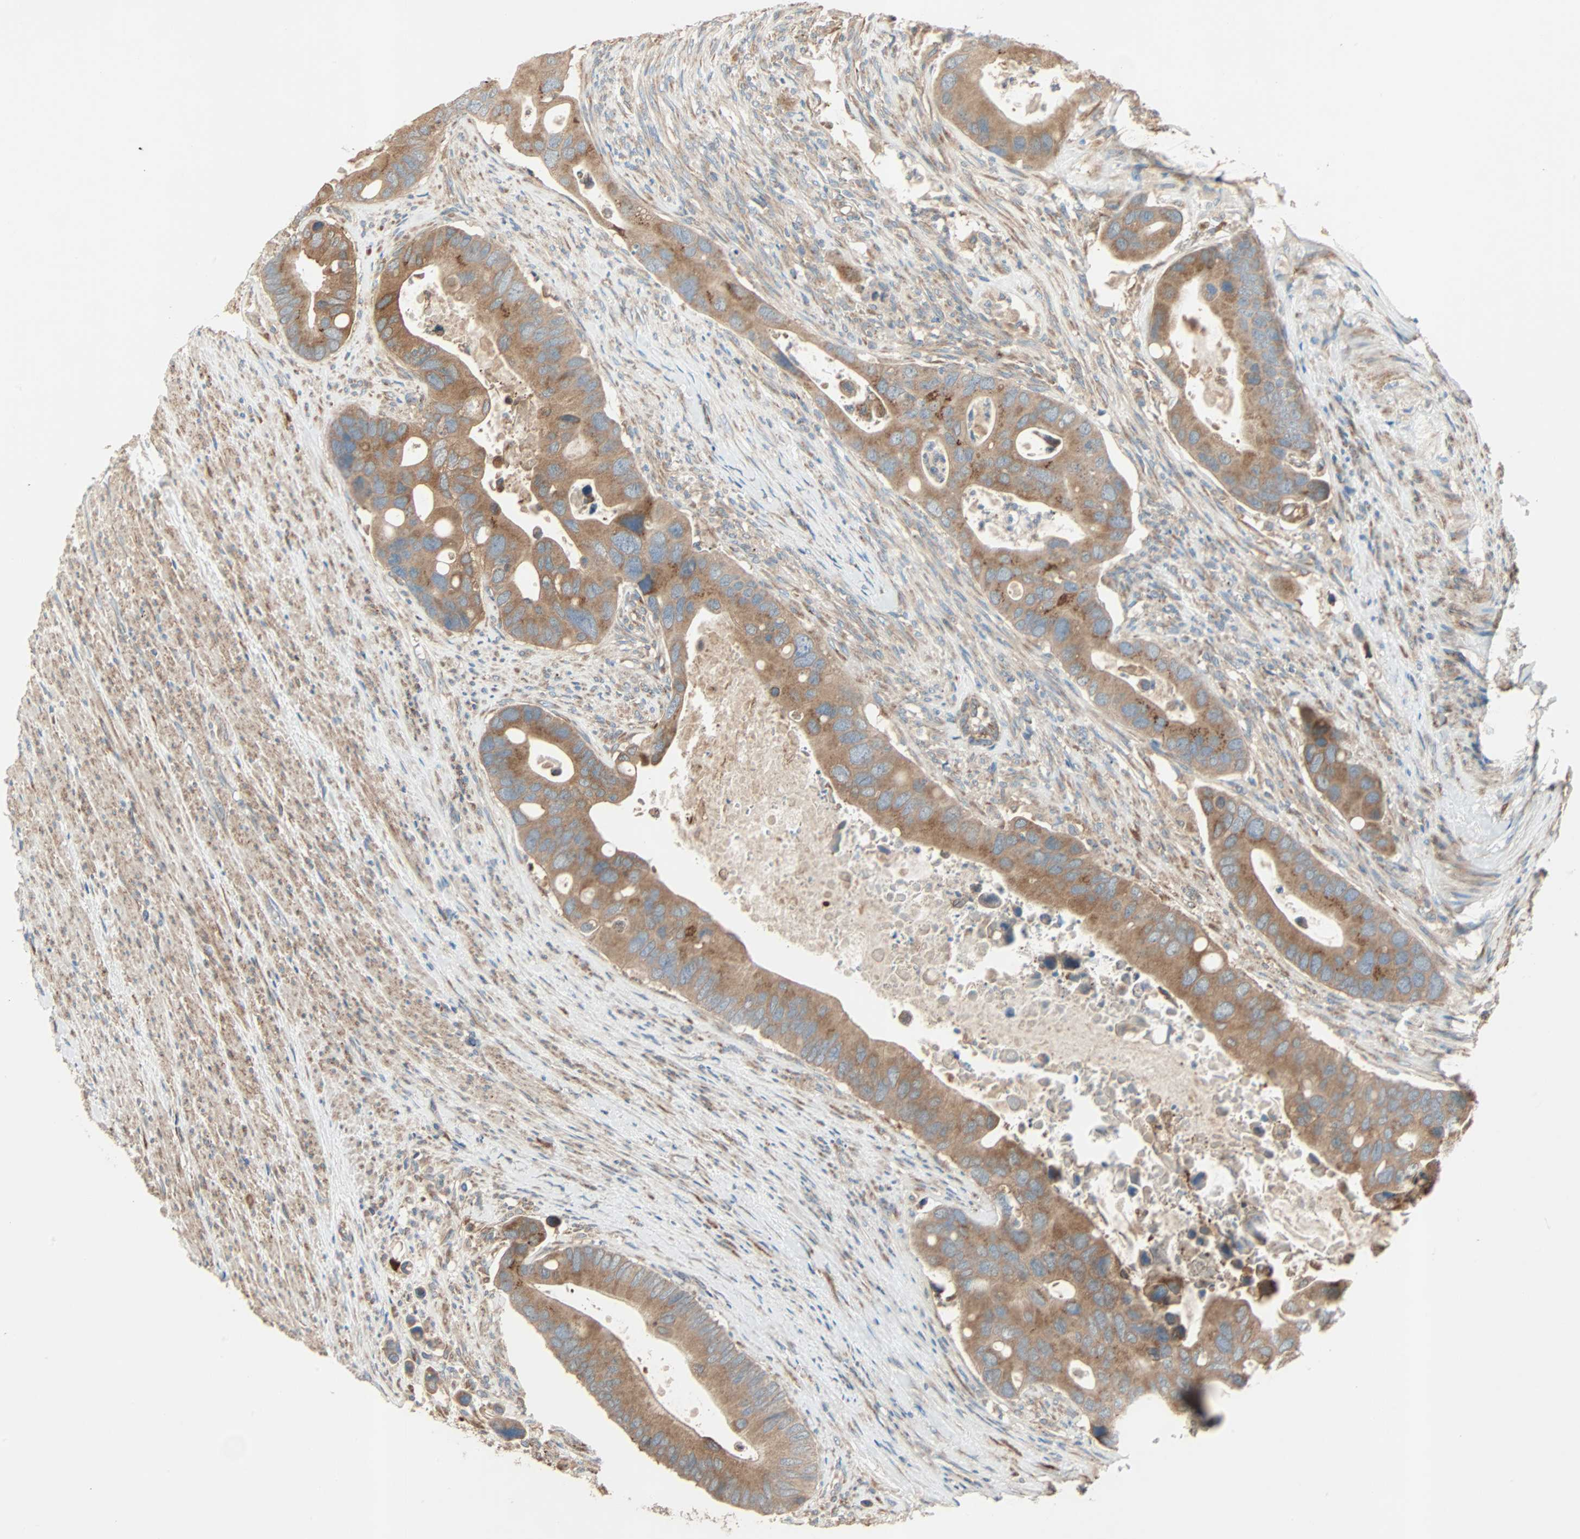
{"staining": {"intensity": "moderate", "quantity": ">75%", "location": "cytoplasmic/membranous"}, "tissue": "colorectal cancer", "cell_type": "Tumor cells", "image_type": "cancer", "snomed": [{"axis": "morphology", "description": "Adenocarcinoma, NOS"}, {"axis": "topography", "description": "Rectum"}], "caption": "Adenocarcinoma (colorectal) was stained to show a protein in brown. There is medium levels of moderate cytoplasmic/membranous staining in approximately >75% of tumor cells.", "gene": "XYLT1", "patient": {"sex": "female", "age": 57}}